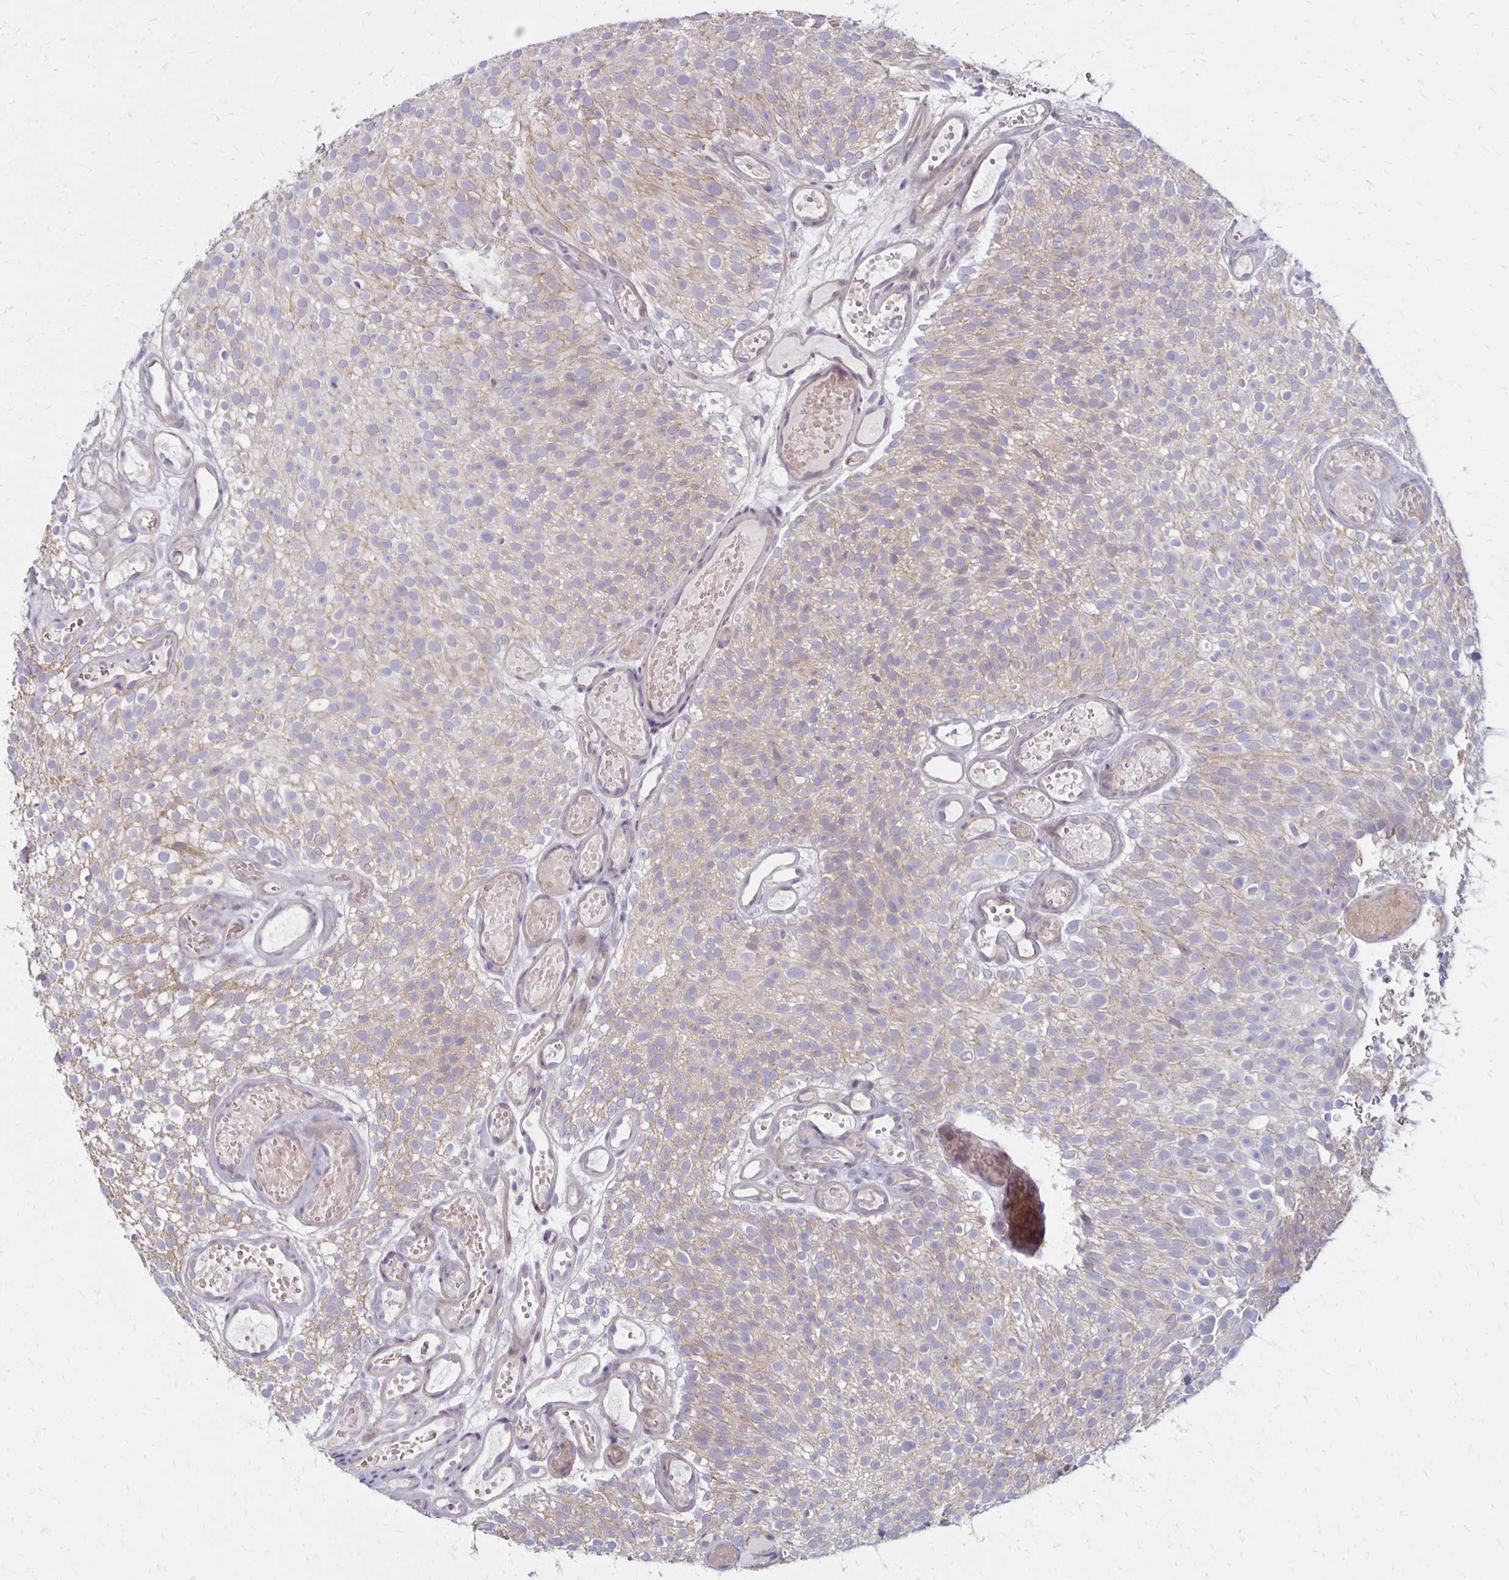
{"staining": {"intensity": "weak", "quantity": "25%-75%", "location": "cytoplasmic/membranous"}, "tissue": "urothelial cancer", "cell_type": "Tumor cells", "image_type": "cancer", "snomed": [{"axis": "morphology", "description": "Urothelial carcinoma, Low grade"}, {"axis": "topography", "description": "Urinary bladder"}], "caption": "IHC photomicrograph of human urothelial cancer stained for a protein (brown), which reveals low levels of weak cytoplasmic/membranous expression in approximately 25%-75% of tumor cells.", "gene": "KATNBL1", "patient": {"sex": "male", "age": 78}}